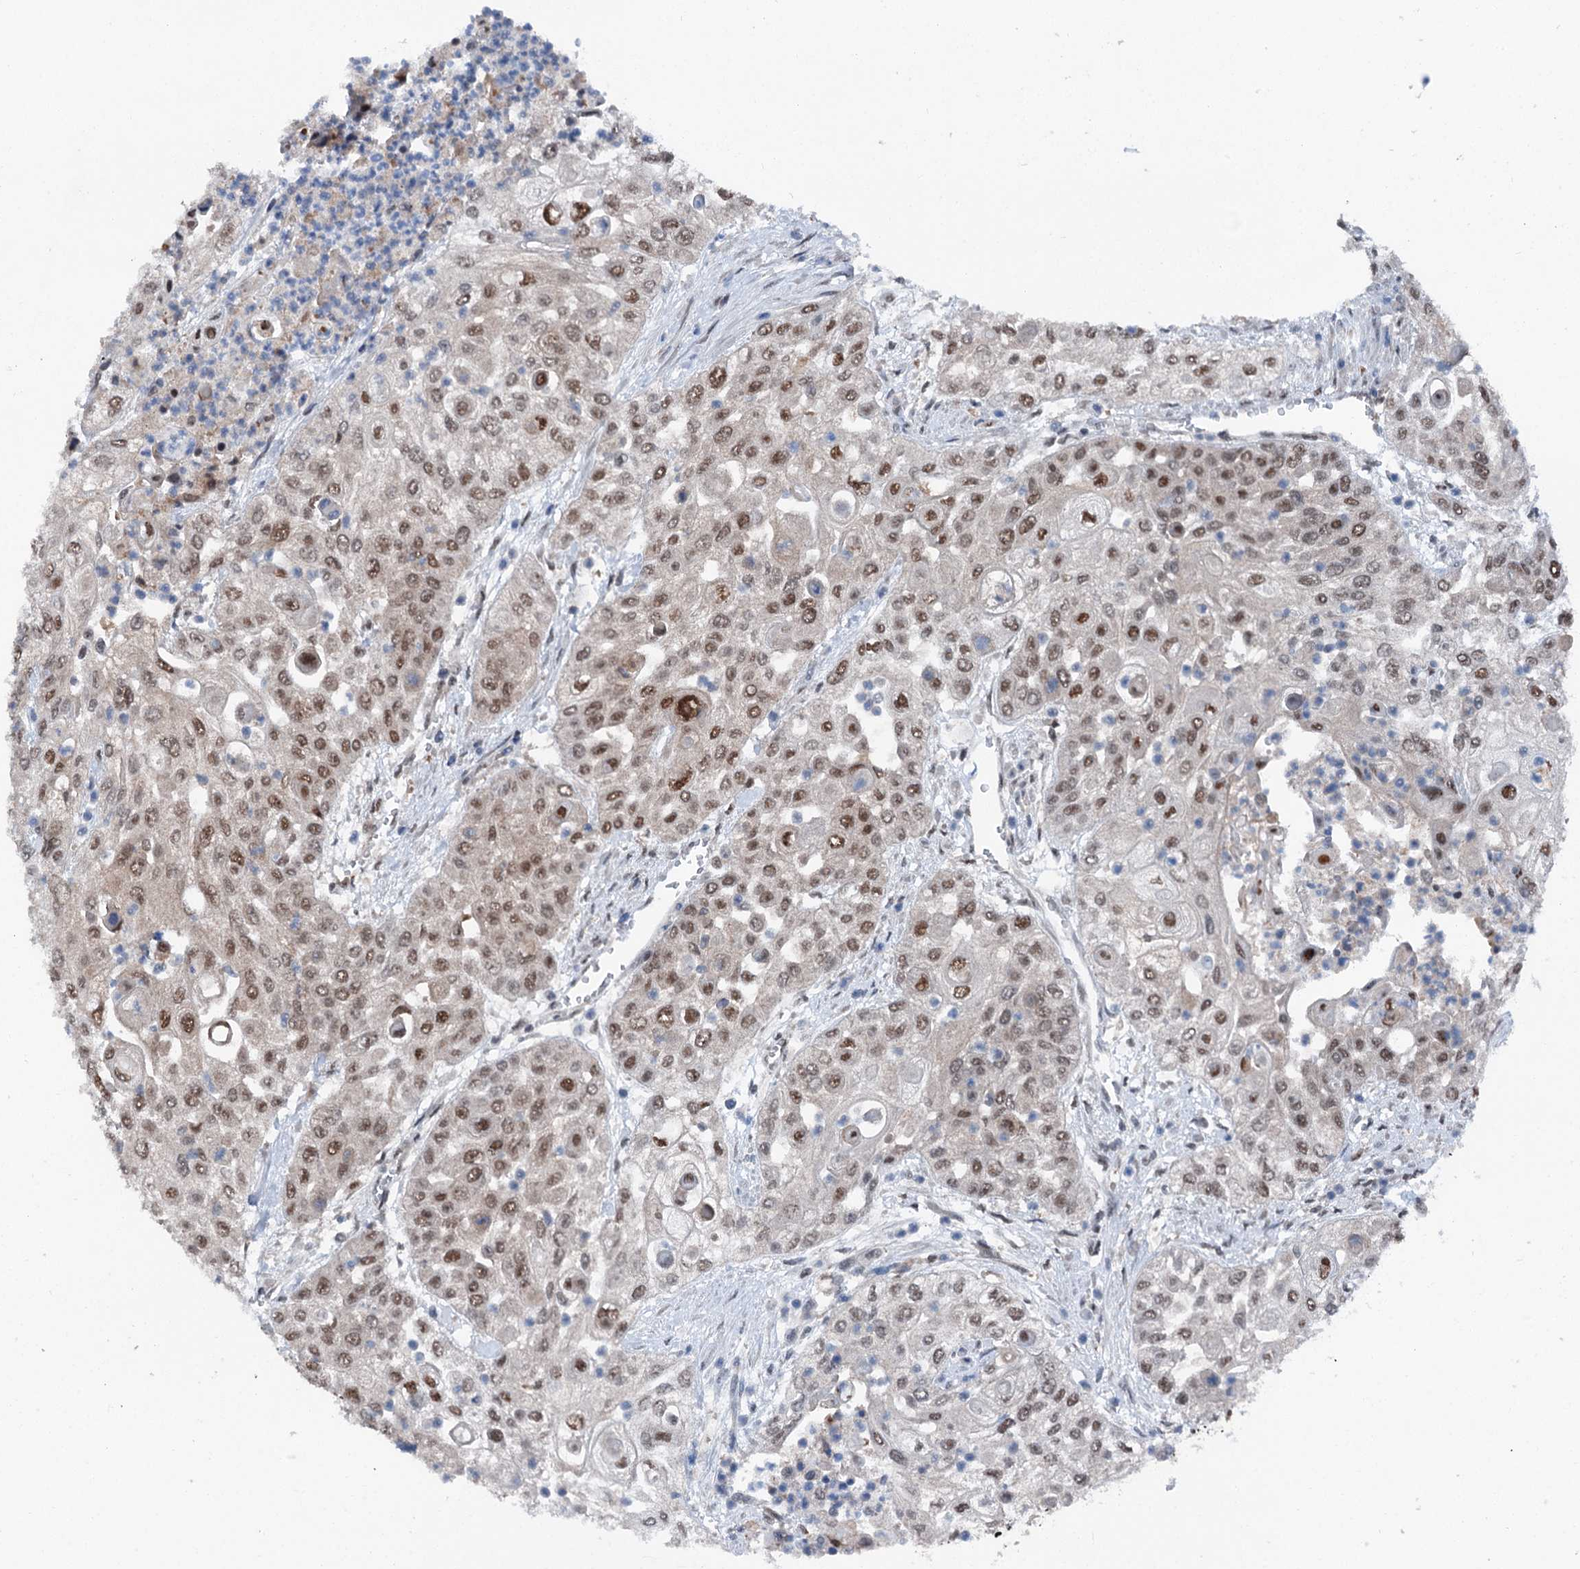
{"staining": {"intensity": "moderate", "quantity": ">75%", "location": "nuclear"}, "tissue": "urothelial cancer", "cell_type": "Tumor cells", "image_type": "cancer", "snomed": [{"axis": "morphology", "description": "Urothelial carcinoma, High grade"}, {"axis": "topography", "description": "Urinary bladder"}], "caption": "Immunohistochemistry micrograph of neoplastic tissue: human urothelial cancer stained using IHC reveals medium levels of moderate protein expression localized specifically in the nuclear of tumor cells, appearing as a nuclear brown color.", "gene": "PSMD13", "patient": {"sex": "female", "age": 79}}